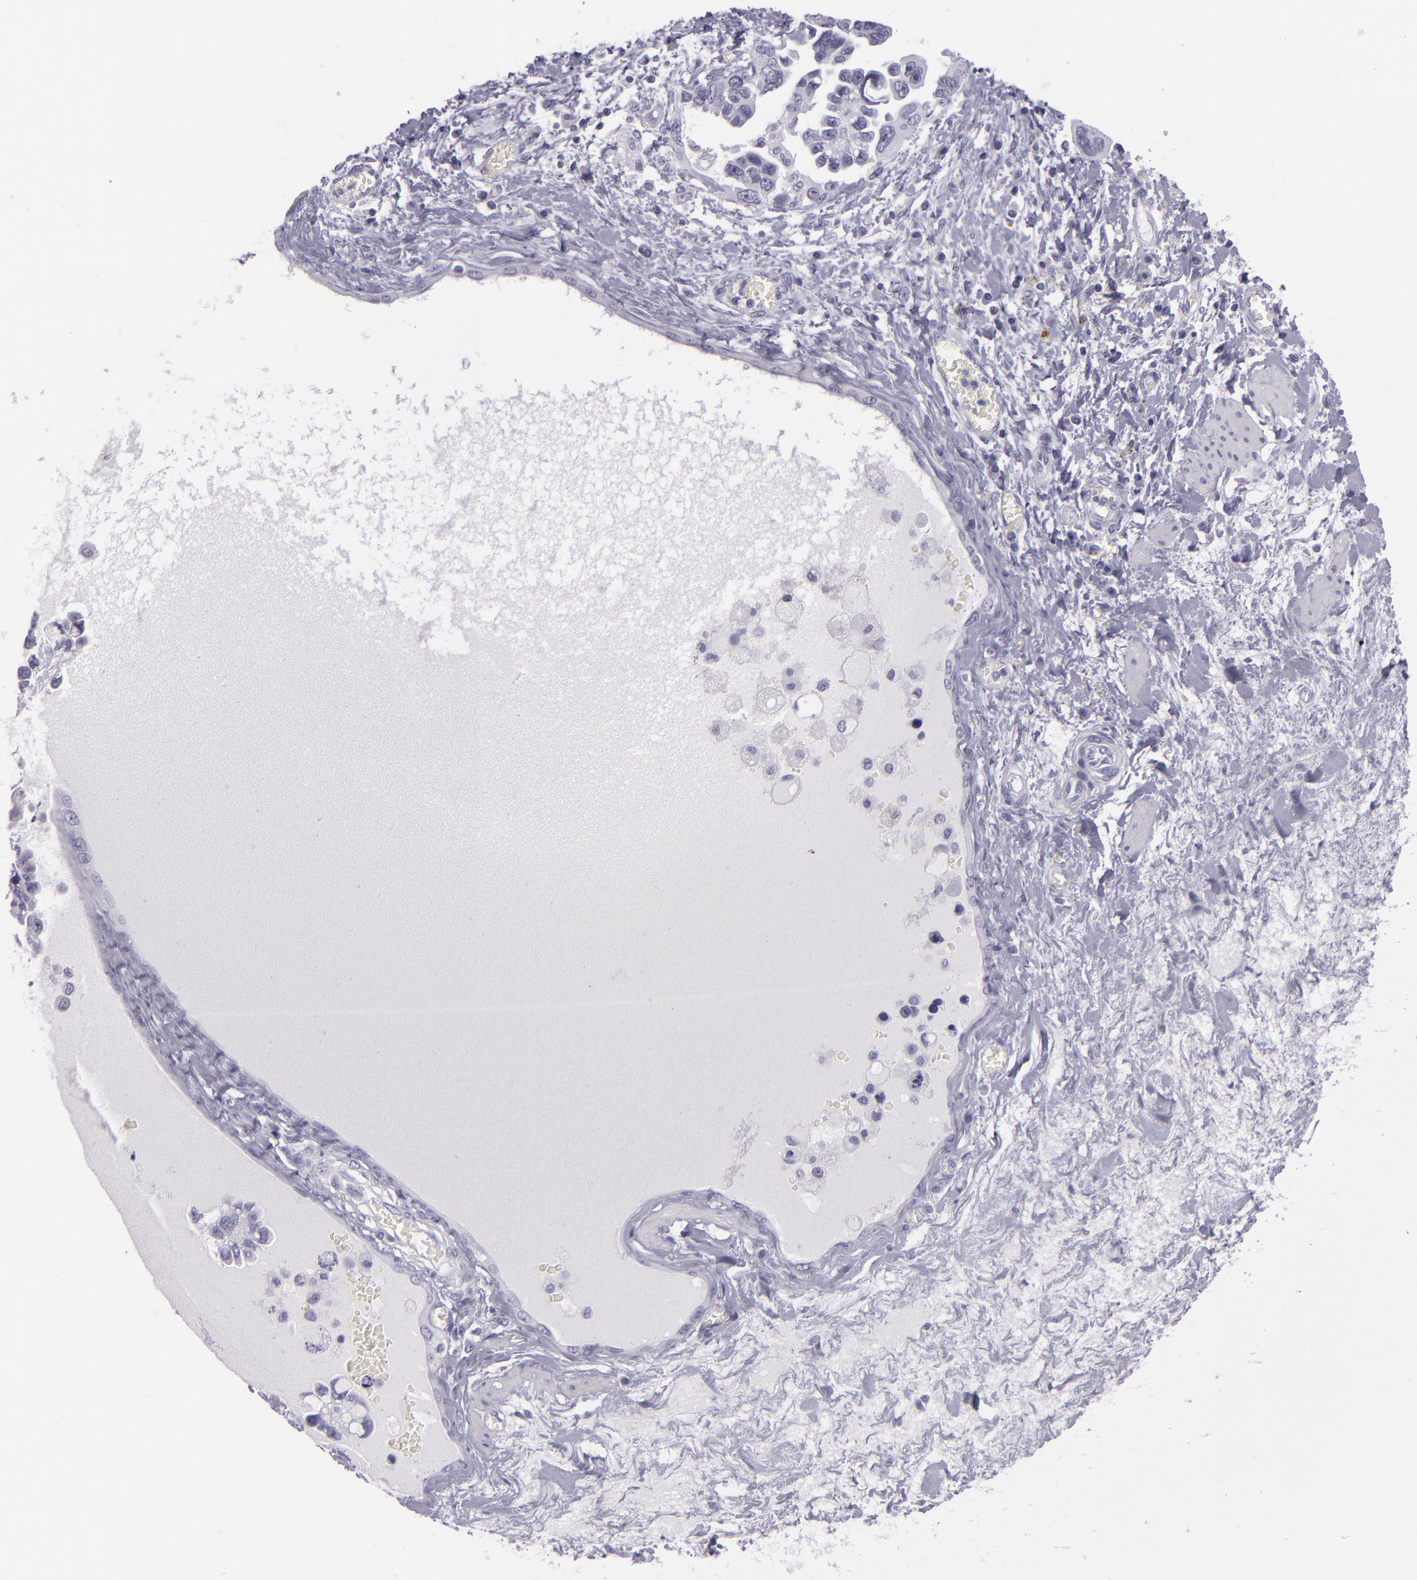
{"staining": {"intensity": "negative", "quantity": "none", "location": "none"}, "tissue": "ovarian cancer", "cell_type": "Tumor cells", "image_type": "cancer", "snomed": [{"axis": "morphology", "description": "Cystadenocarcinoma, serous, NOS"}, {"axis": "topography", "description": "Ovary"}], "caption": "There is no significant staining in tumor cells of serous cystadenocarcinoma (ovarian).", "gene": "MCM3", "patient": {"sex": "female", "age": 63}}